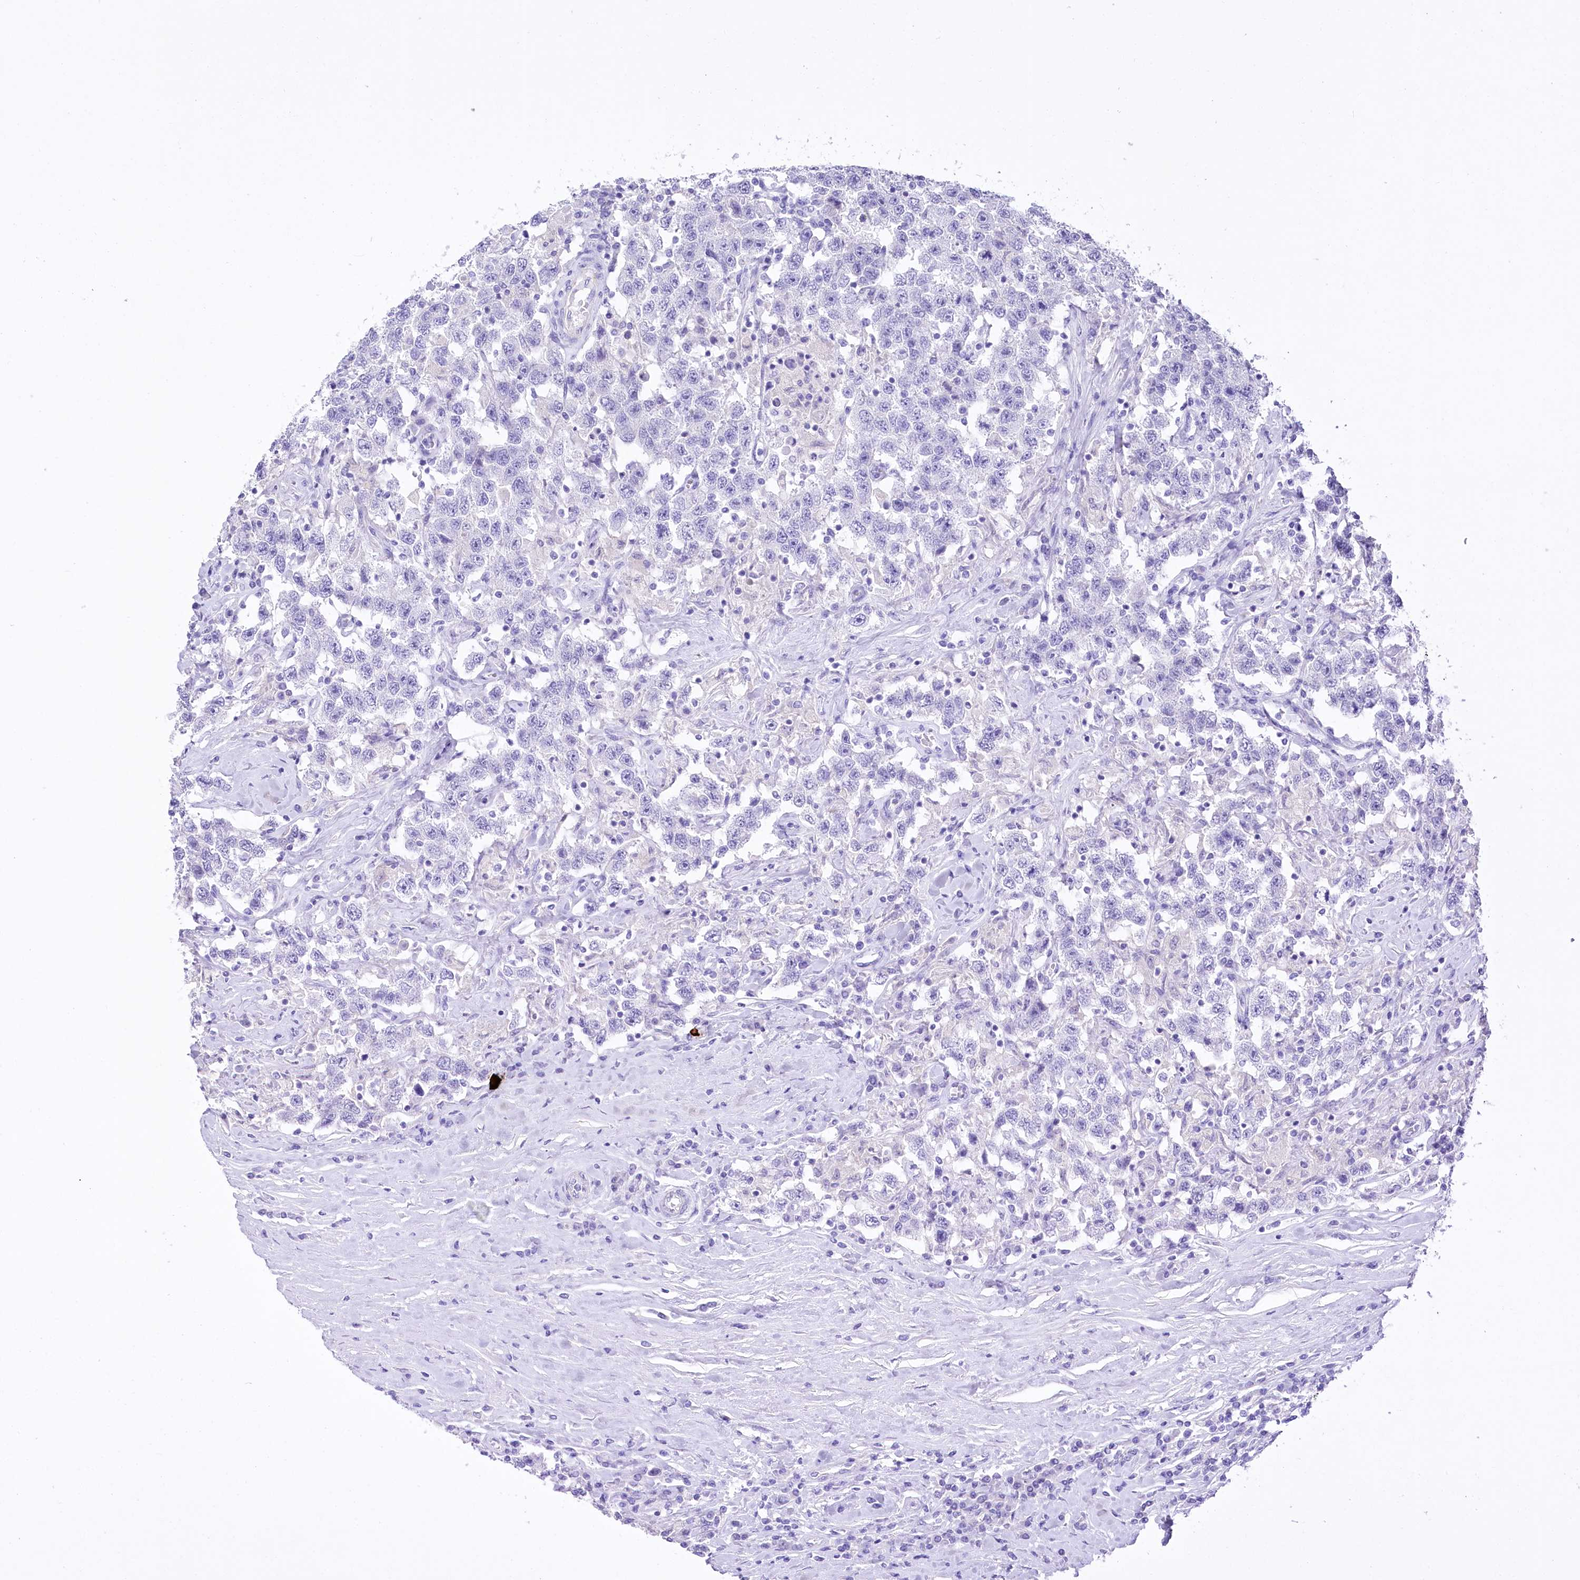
{"staining": {"intensity": "negative", "quantity": "none", "location": "none"}, "tissue": "testis cancer", "cell_type": "Tumor cells", "image_type": "cancer", "snomed": [{"axis": "morphology", "description": "Seminoma, NOS"}, {"axis": "topography", "description": "Testis"}], "caption": "High magnification brightfield microscopy of seminoma (testis) stained with DAB (3,3'-diaminobenzidine) (brown) and counterstained with hematoxylin (blue): tumor cells show no significant expression.", "gene": "PBLD", "patient": {"sex": "male", "age": 41}}